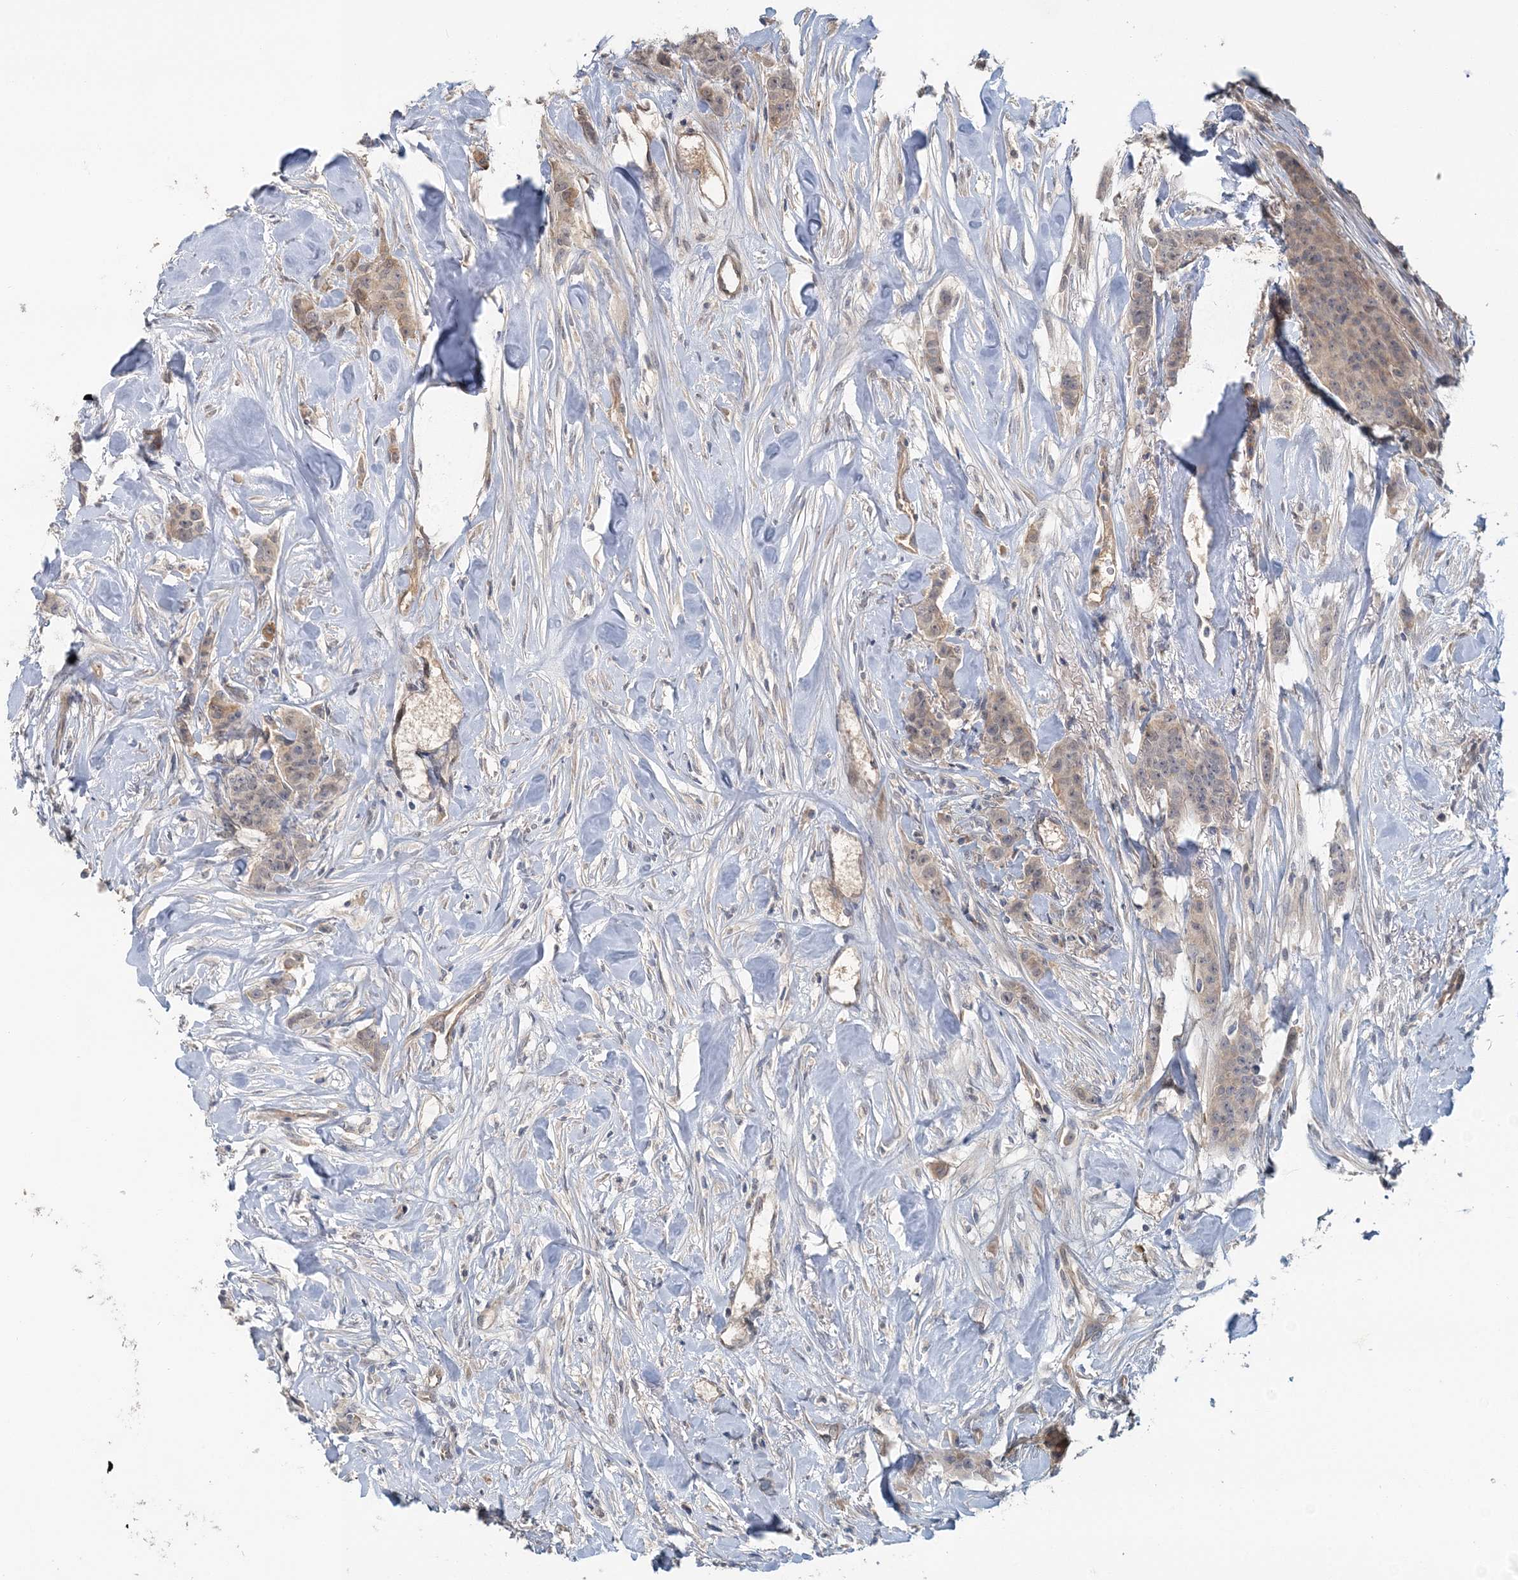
{"staining": {"intensity": "weak", "quantity": "25%-75%", "location": "cytoplasmic/membranous"}, "tissue": "breast cancer", "cell_type": "Tumor cells", "image_type": "cancer", "snomed": [{"axis": "morphology", "description": "Duct carcinoma"}, {"axis": "topography", "description": "Breast"}], "caption": "DAB (3,3'-diaminobenzidine) immunohistochemical staining of intraductal carcinoma (breast) demonstrates weak cytoplasmic/membranous protein positivity in approximately 25%-75% of tumor cells.", "gene": "RNF25", "patient": {"sex": "female", "age": 40}}